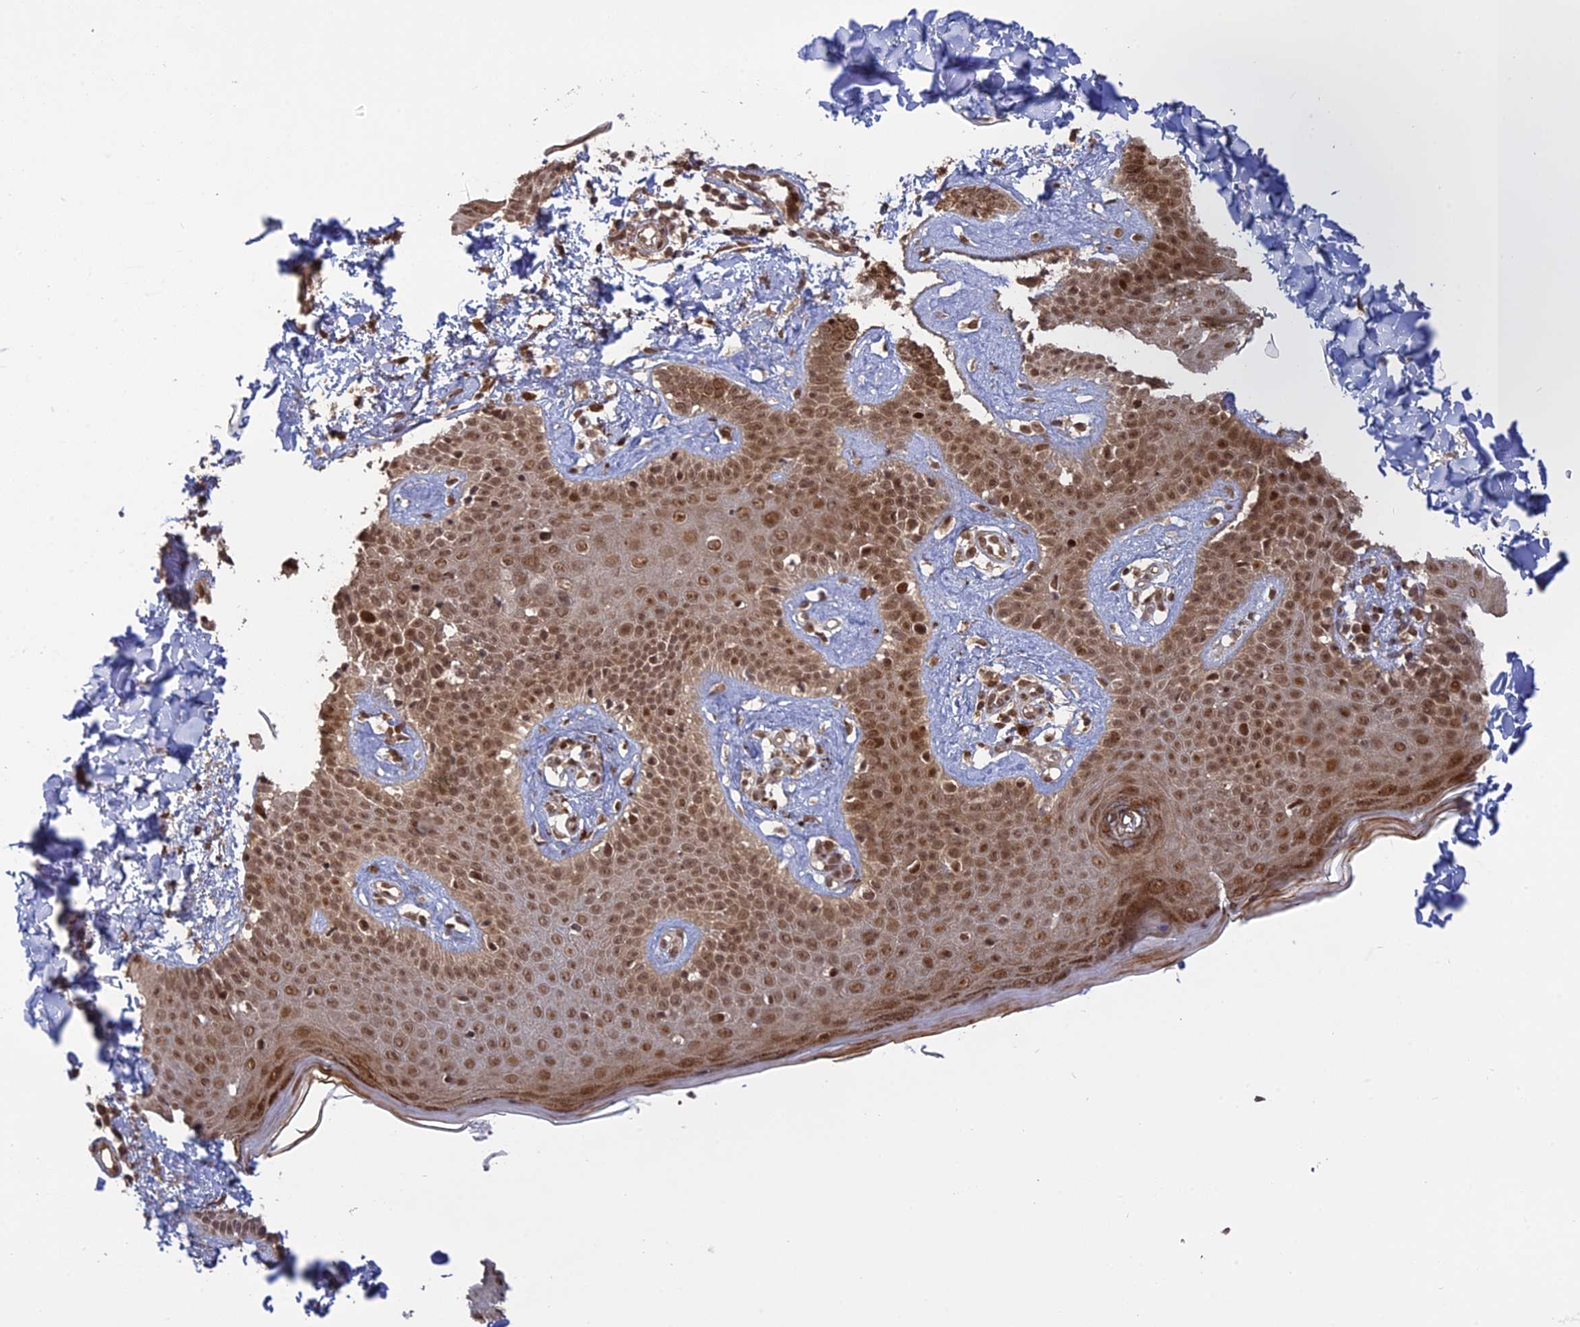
{"staining": {"intensity": "moderate", "quantity": ">75%", "location": "cytoplasmic/membranous,nuclear"}, "tissue": "skin", "cell_type": "Fibroblasts", "image_type": "normal", "snomed": [{"axis": "morphology", "description": "Normal tissue, NOS"}, {"axis": "topography", "description": "Skin"}], "caption": "Immunohistochemical staining of unremarkable human skin exhibits moderate cytoplasmic/membranous,nuclear protein positivity in about >75% of fibroblasts. The protein is shown in brown color, while the nuclei are stained blue.", "gene": "PKIG", "patient": {"sex": "male", "age": 52}}